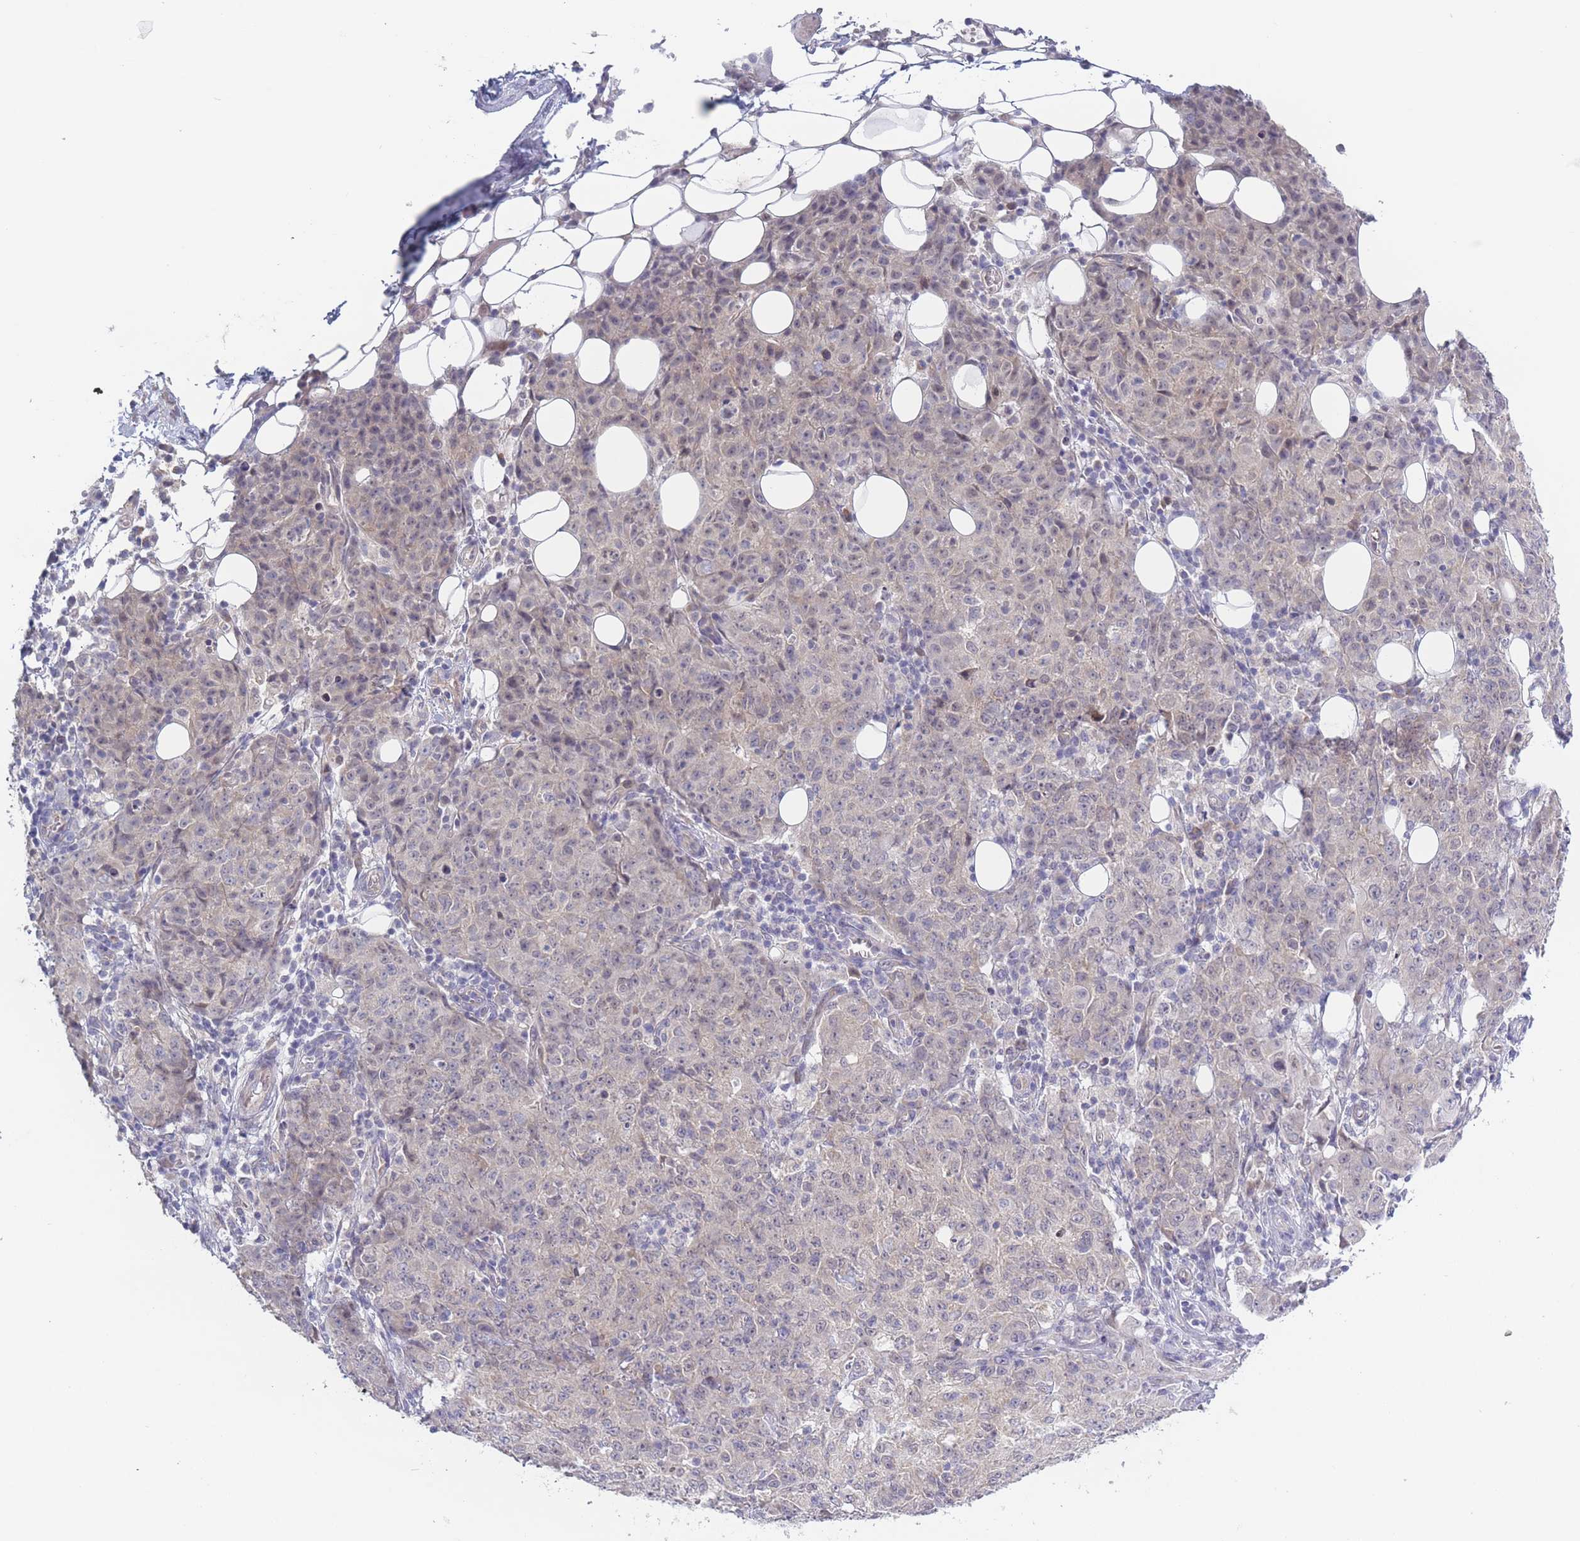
{"staining": {"intensity": "negative", "quantity": "none", "location": "none"}, "tissue": "ovarian cancer", "cell_type": "Tumor cells", "image_type": "cancer", "snomed": [{"axis": "morphology", "description": "Carcinoma, endometroid"}, {"axis": "topography", "description": "Ovary"}], "caption": "Immunohistochemical staining of human ovarian endometroid carcinoma reveals no significant expression in tumor cells.", "gene": "FAM227B", "patient": {"sex": "female", "age": 42}}